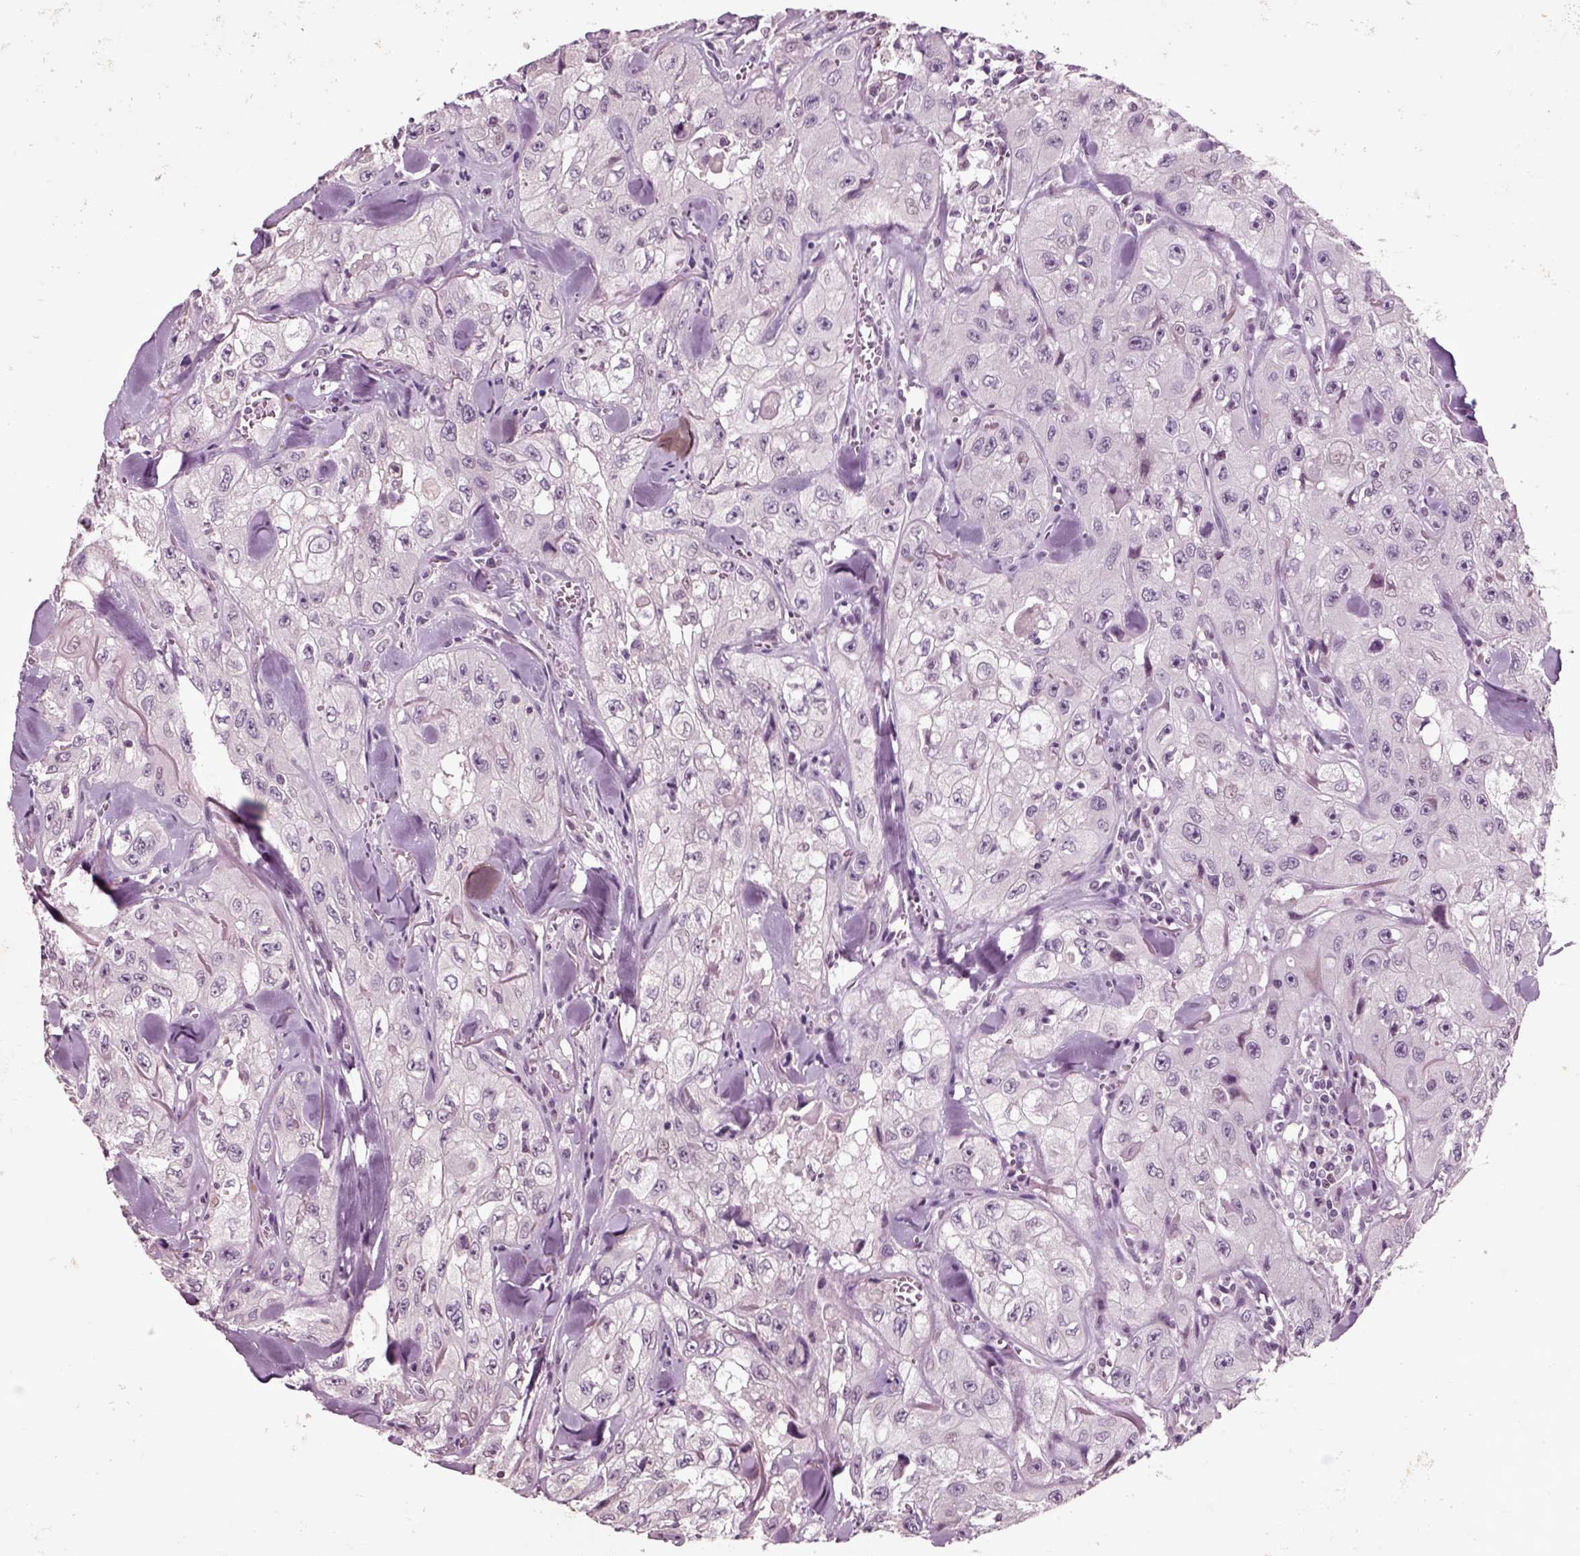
{"staining": {"intensity": "negative", "quantity": "none", "location": "none"}, "tissue": "skin cancer", "cell_type": "Tumor cells", "image_type": "cancer", "snomed": [{"axis": "morphology", "description": "Squamous cell carcinoma, NOS"}, {"axis": "topography", "description": "Skin"}, {"axis": "topography", "description": "Subcutis"}], "caption": "Tumor cells show no significant protein staining in skin squamous cell carcinoma.", "gene": "CHGB", "patient": {"sex": "male", "age": 73}}